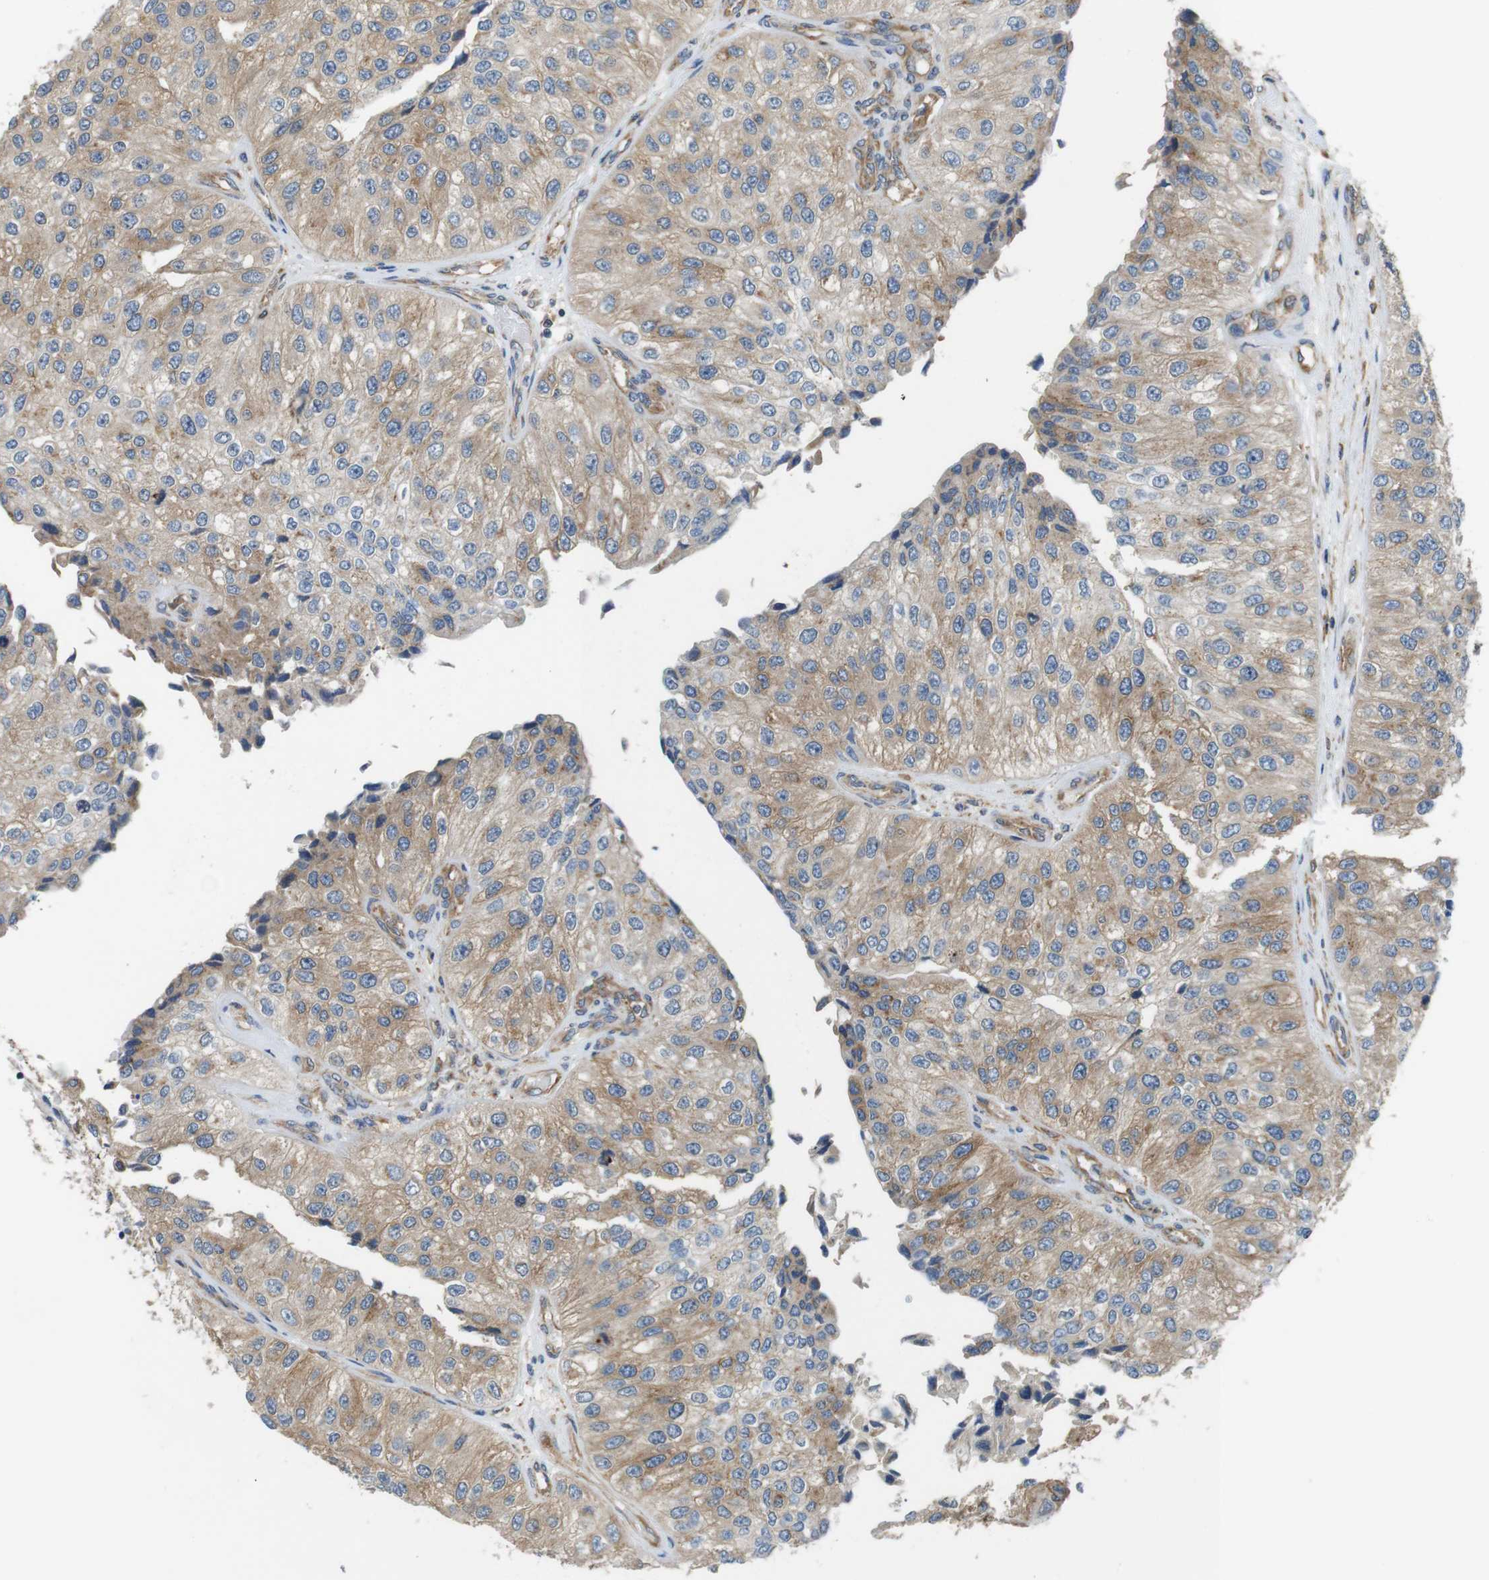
{"staining": {"intensity": "weak", "quantity": "25%-75%", "location": "cytoplasmic/membranous"}, "tissue": "urothelial cancer", "cell_type": "Tumor cells", "image_type": "cancer", "snomed": [{"axis": "morphology", "description": "Urothelial carcinoma, High grade"}, {"axis": "topography", "description": "Kidney"}, {"axis": "topography", "description": "Urinary bladder"}], "caption": "Human urothelial carcinoma (high-grade) stained with a brown dye shows weak cytoplasmic/membranous positive positivity in about 25%-75% of tumor cells.", "gene": "DCTN1", "patient": {"sex": "male", "age": 77}}